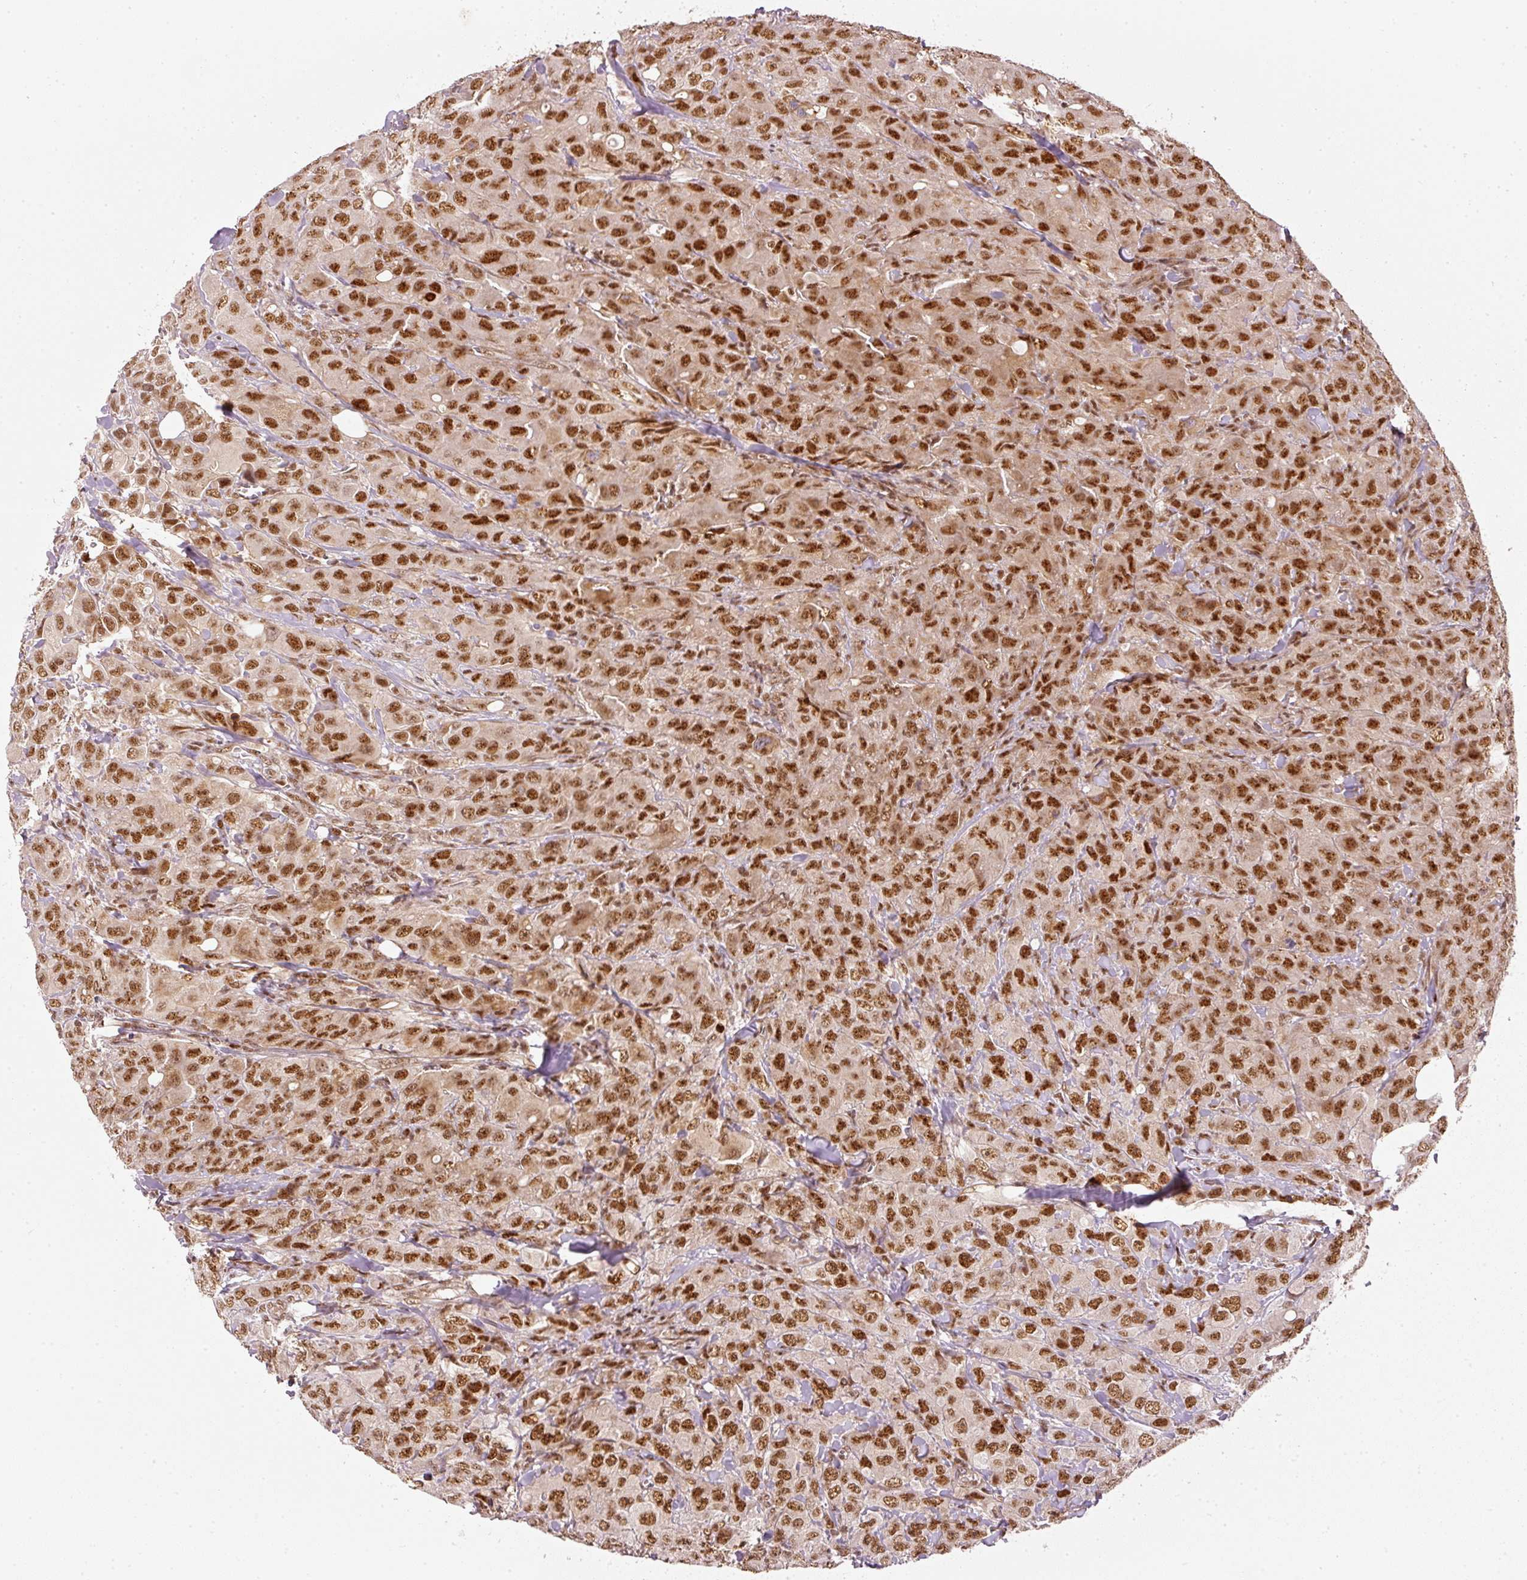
{"staining": {"intensity": "strong", "quantity": ">75%", "location": "nuclear"}, "tissue": "breast cancer", "cell_type": "Tumor cells", "image_type": "cancer", "snomed": [{"axis": "morphology", "description": "Duct carcinoma"}, {"axis": "topography", "description": "Breast"}], "caption": "Protein staining by immunohistochemistry (IHC) exhibits strong nuclear positivity in about >75% of tumor cells in breast cancer (intraductal carcinoma). The staining is performed using DAB (3,3'-diaminobenzidine) brown chromogen to label protein expression. The nuclei are counter-stained blue using hematoxylin.", "gene": "THOC6", "patient": {"sex": "female", "age": 43}}